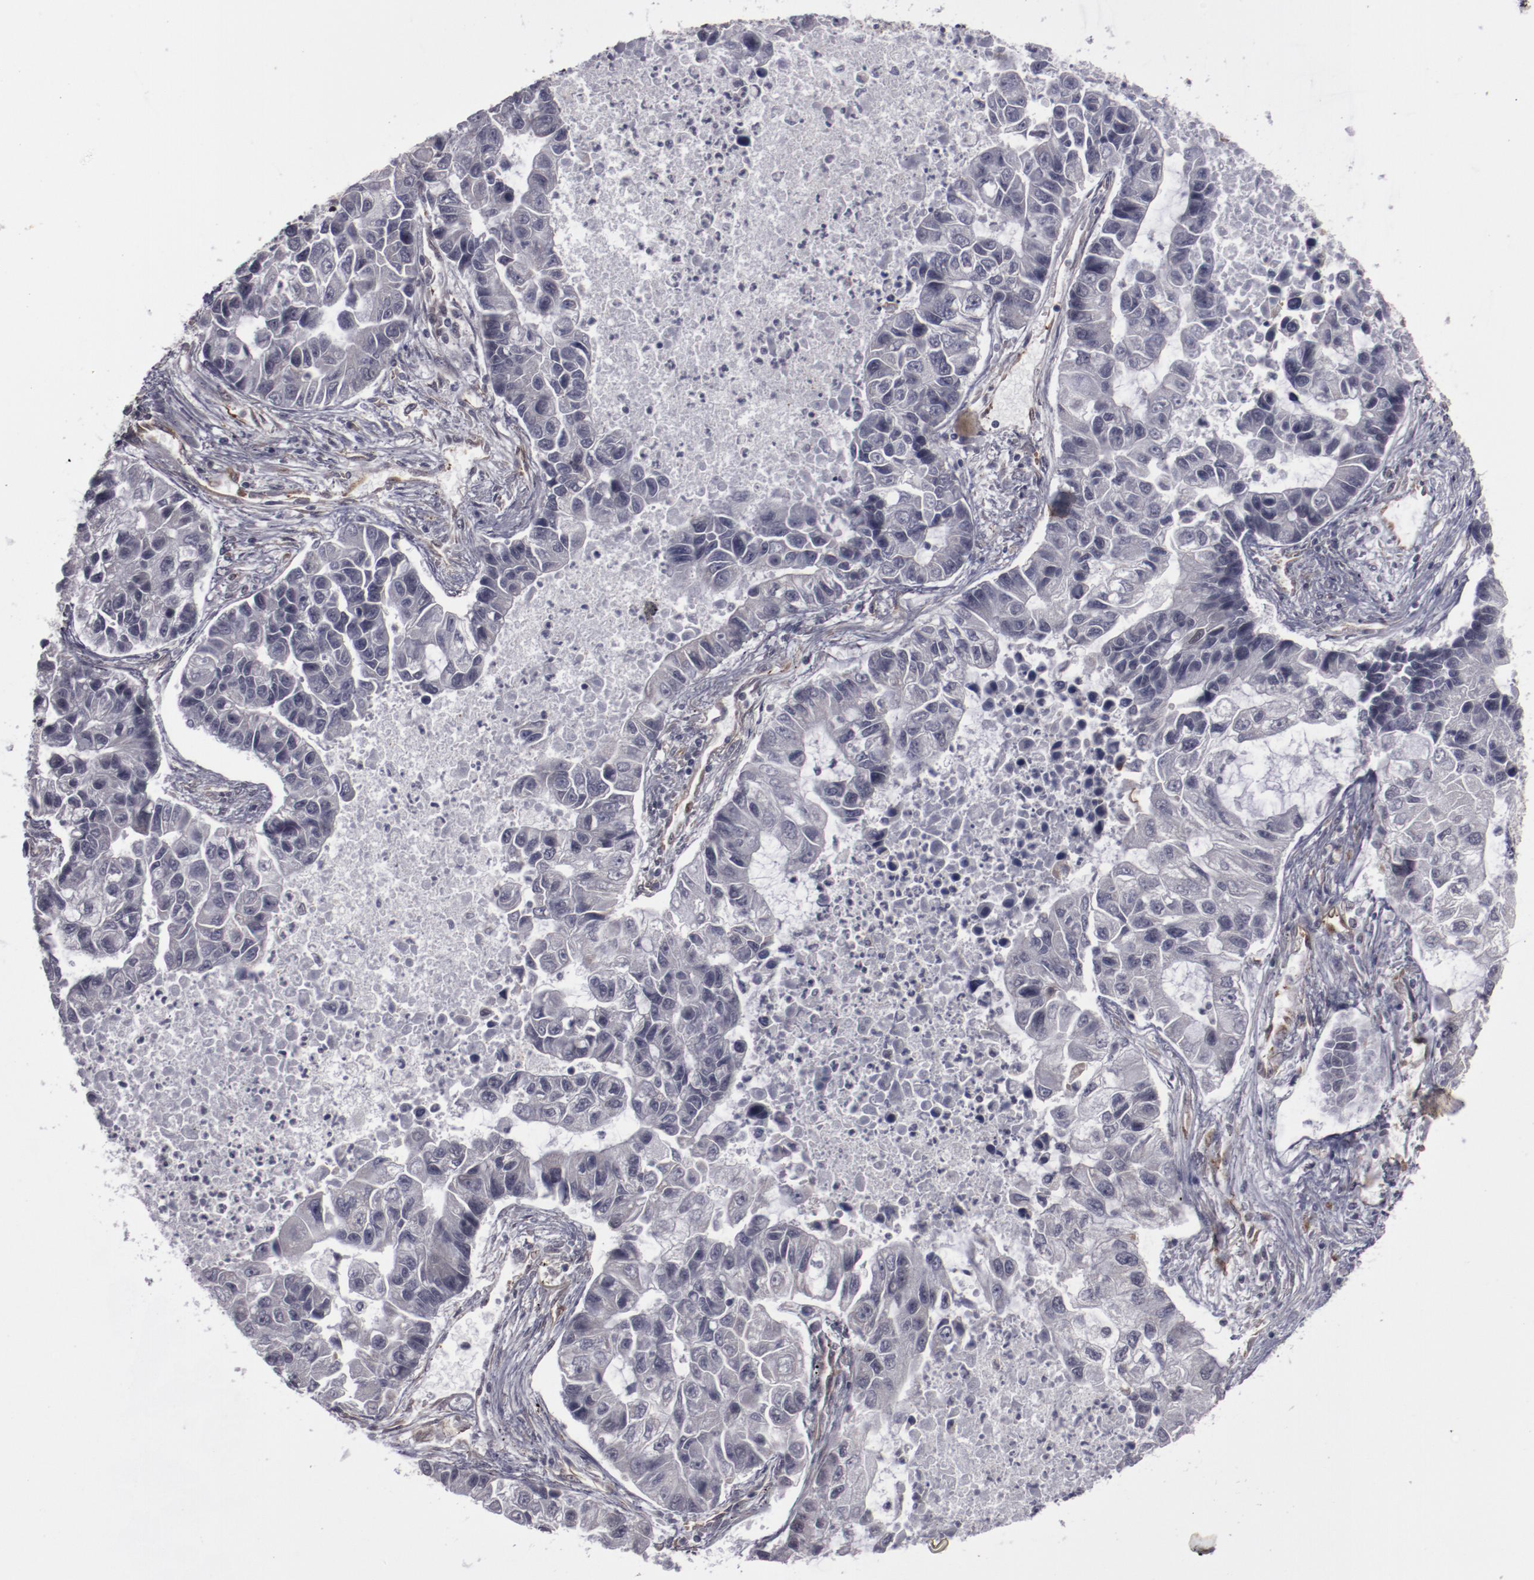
{"staining": {"intensity": "negative", "quantity": "none", "location": "none"}, "tissue": "lung cancer", "cell_type": "Tumor cells", "image_type": "cancer", "snomed": [{"axis": "morphology", "description": "Adenocarcinoma, NOS"}, {"axis": "topography", "description": "Lung"}], "caption": "Protein analysis of lung adenocarcinoma demonstrates no significant staining in tumor cells.", "gene": "LEF1", "patient": {"sex": "female", "age": 51}}